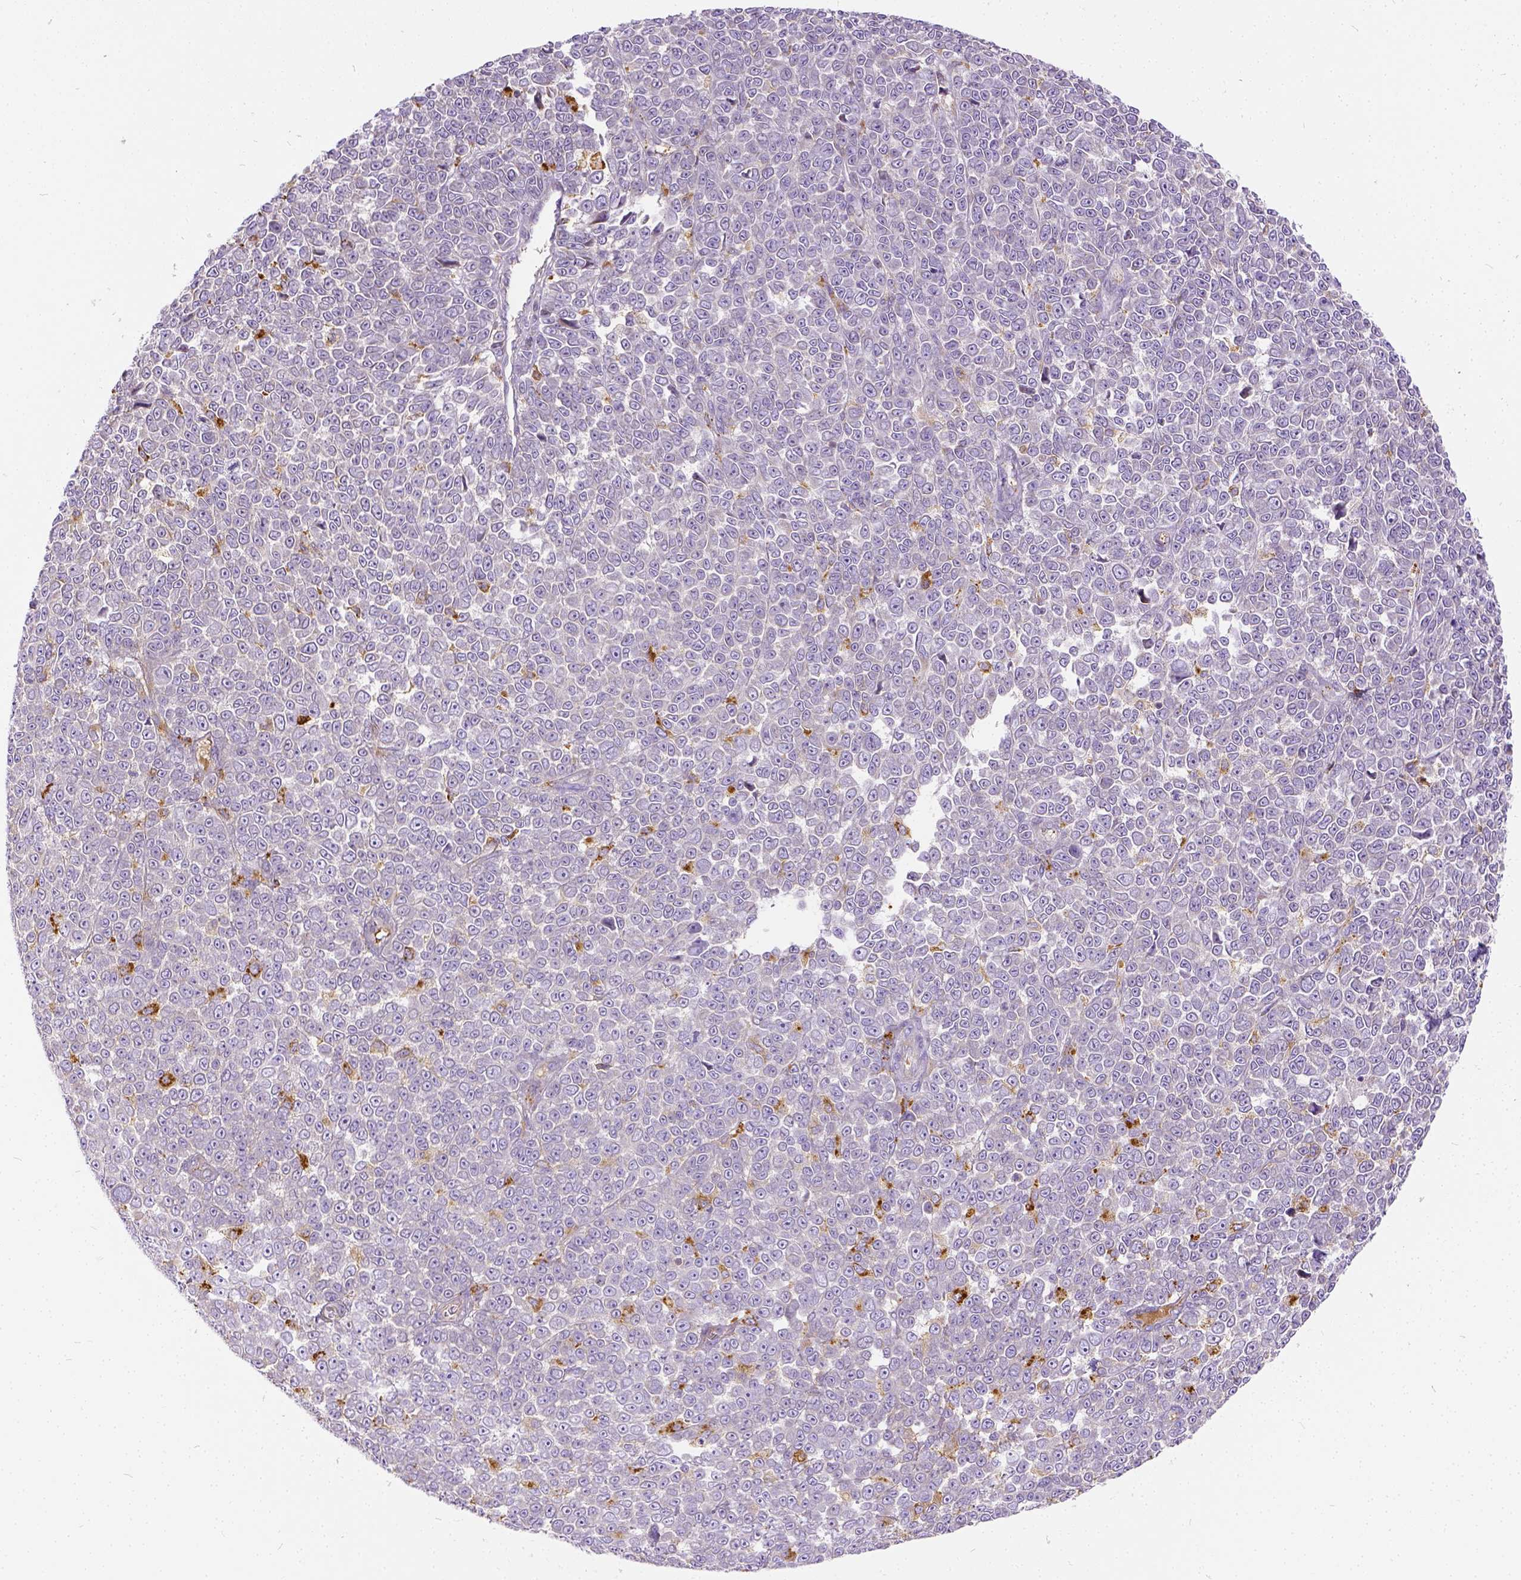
{"staining": {"intensity": "negative", "quantity": "none", "location": "none"}, "tissue": "melanoma", "cell_type": "Tumor cells", "image_type": "cancer", "snomed": [{"axis": "morphology", "description": "Malignant melanoma, NOS"}, {"axis": "topography", "description": "Skin"}], "caption": "High power microscopy photomicrograph of an immunohistochemistry (IHC) micrograph of melanoma, revealing no significant staining in tumor cells.", "gene": "CADM4", "patient": {"sex": "female", "age": 95}}